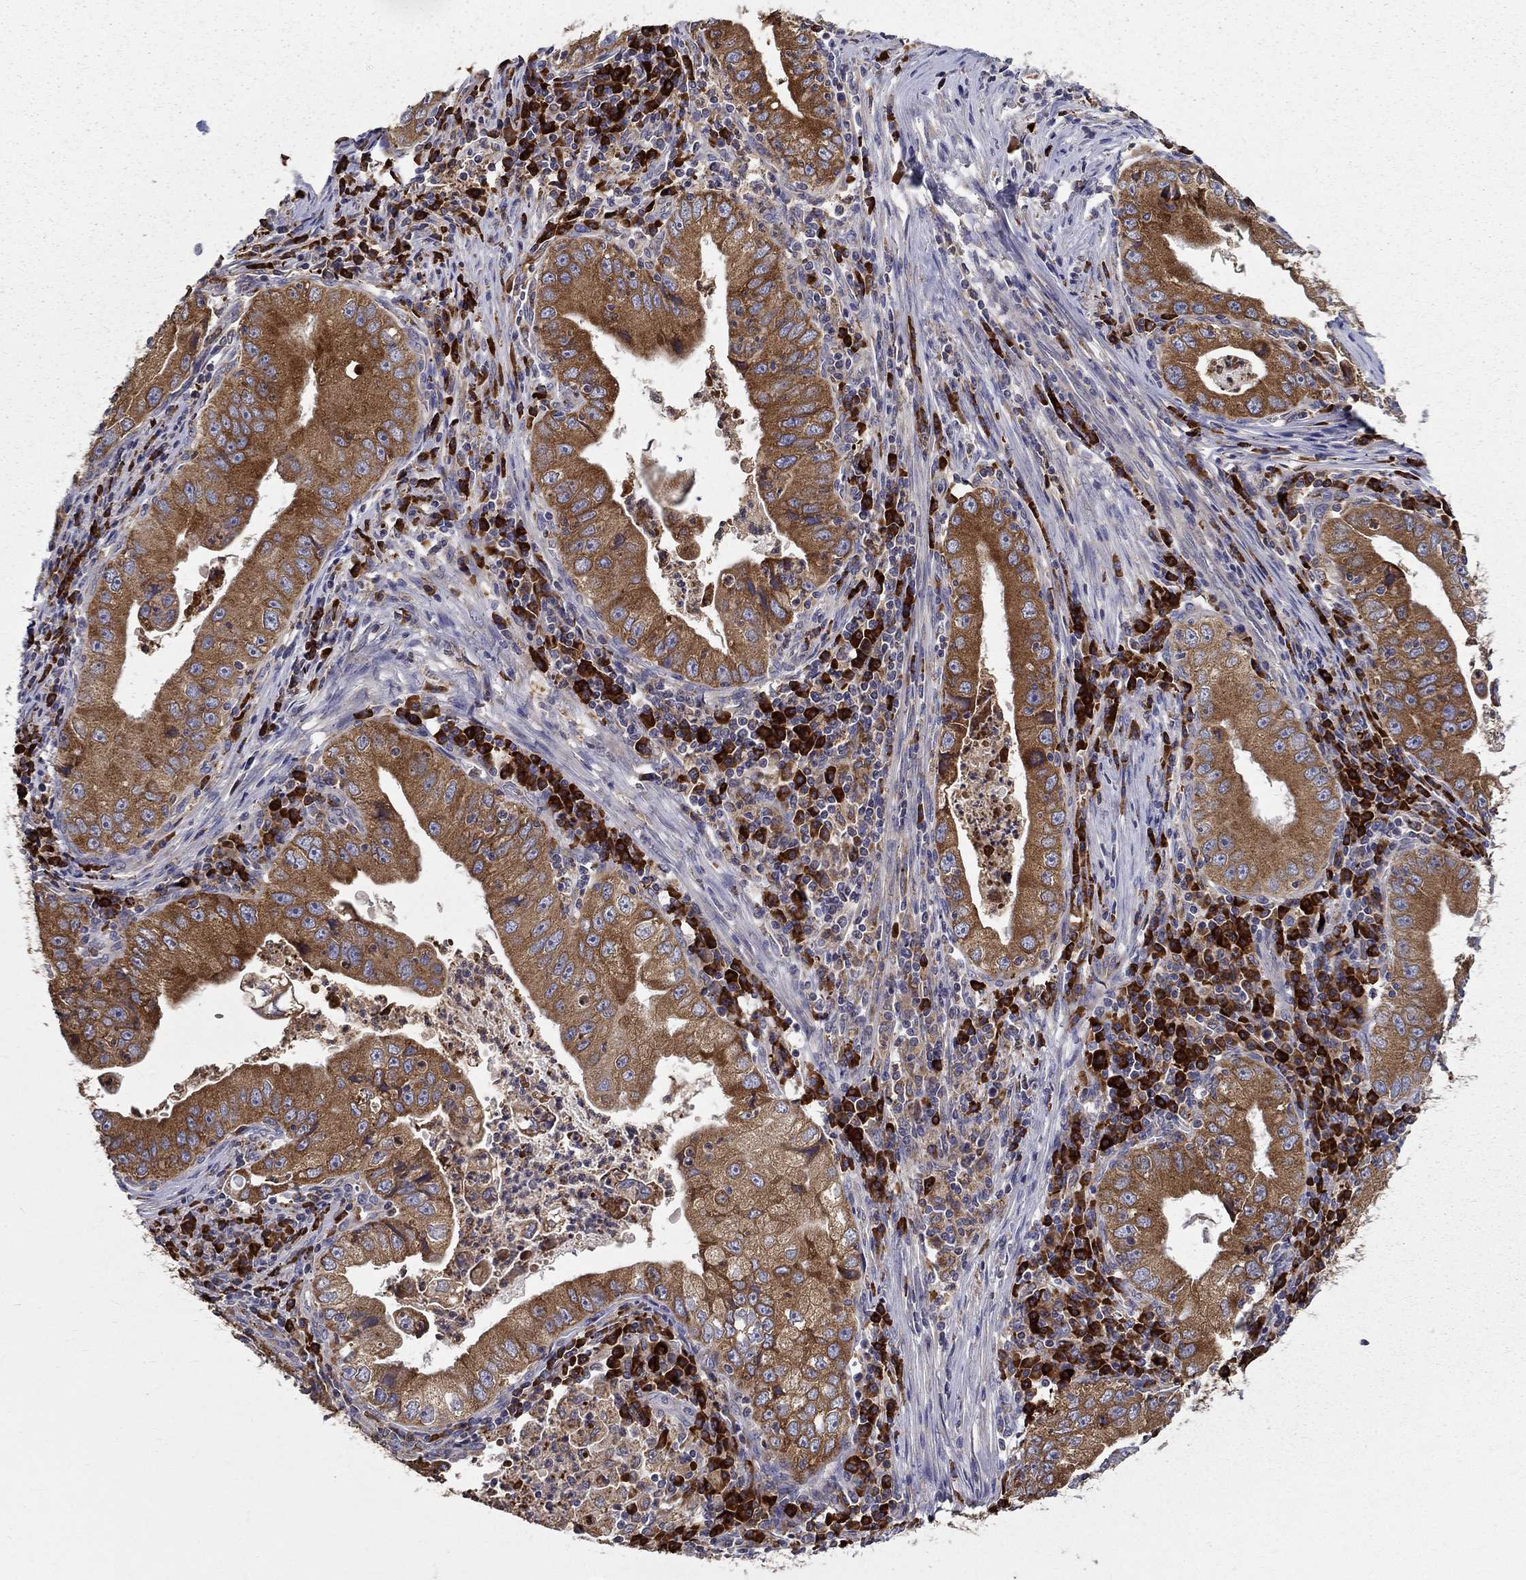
{"staining": {"intensity": "strong", "quantity": ">75%", "location": "cytoplasmic/membranous"}, "tissue": "stomach cancer", "cell_type": "Tumor cells", "image_type": "cancer", "snomed": [{"axis": "morphology", "description": "Adenocarcinoma, NOS"}, {"axis": "topography", "description": "Stomach"}], "caption": "A high amount of strong cytoplasmic/membranous staining is seen in approximately >75% of tumor cells in adenocarcinoma (stomach) tissue.", "gene": "PRDX4", "patient": {"sex": "male", "age": 76}}